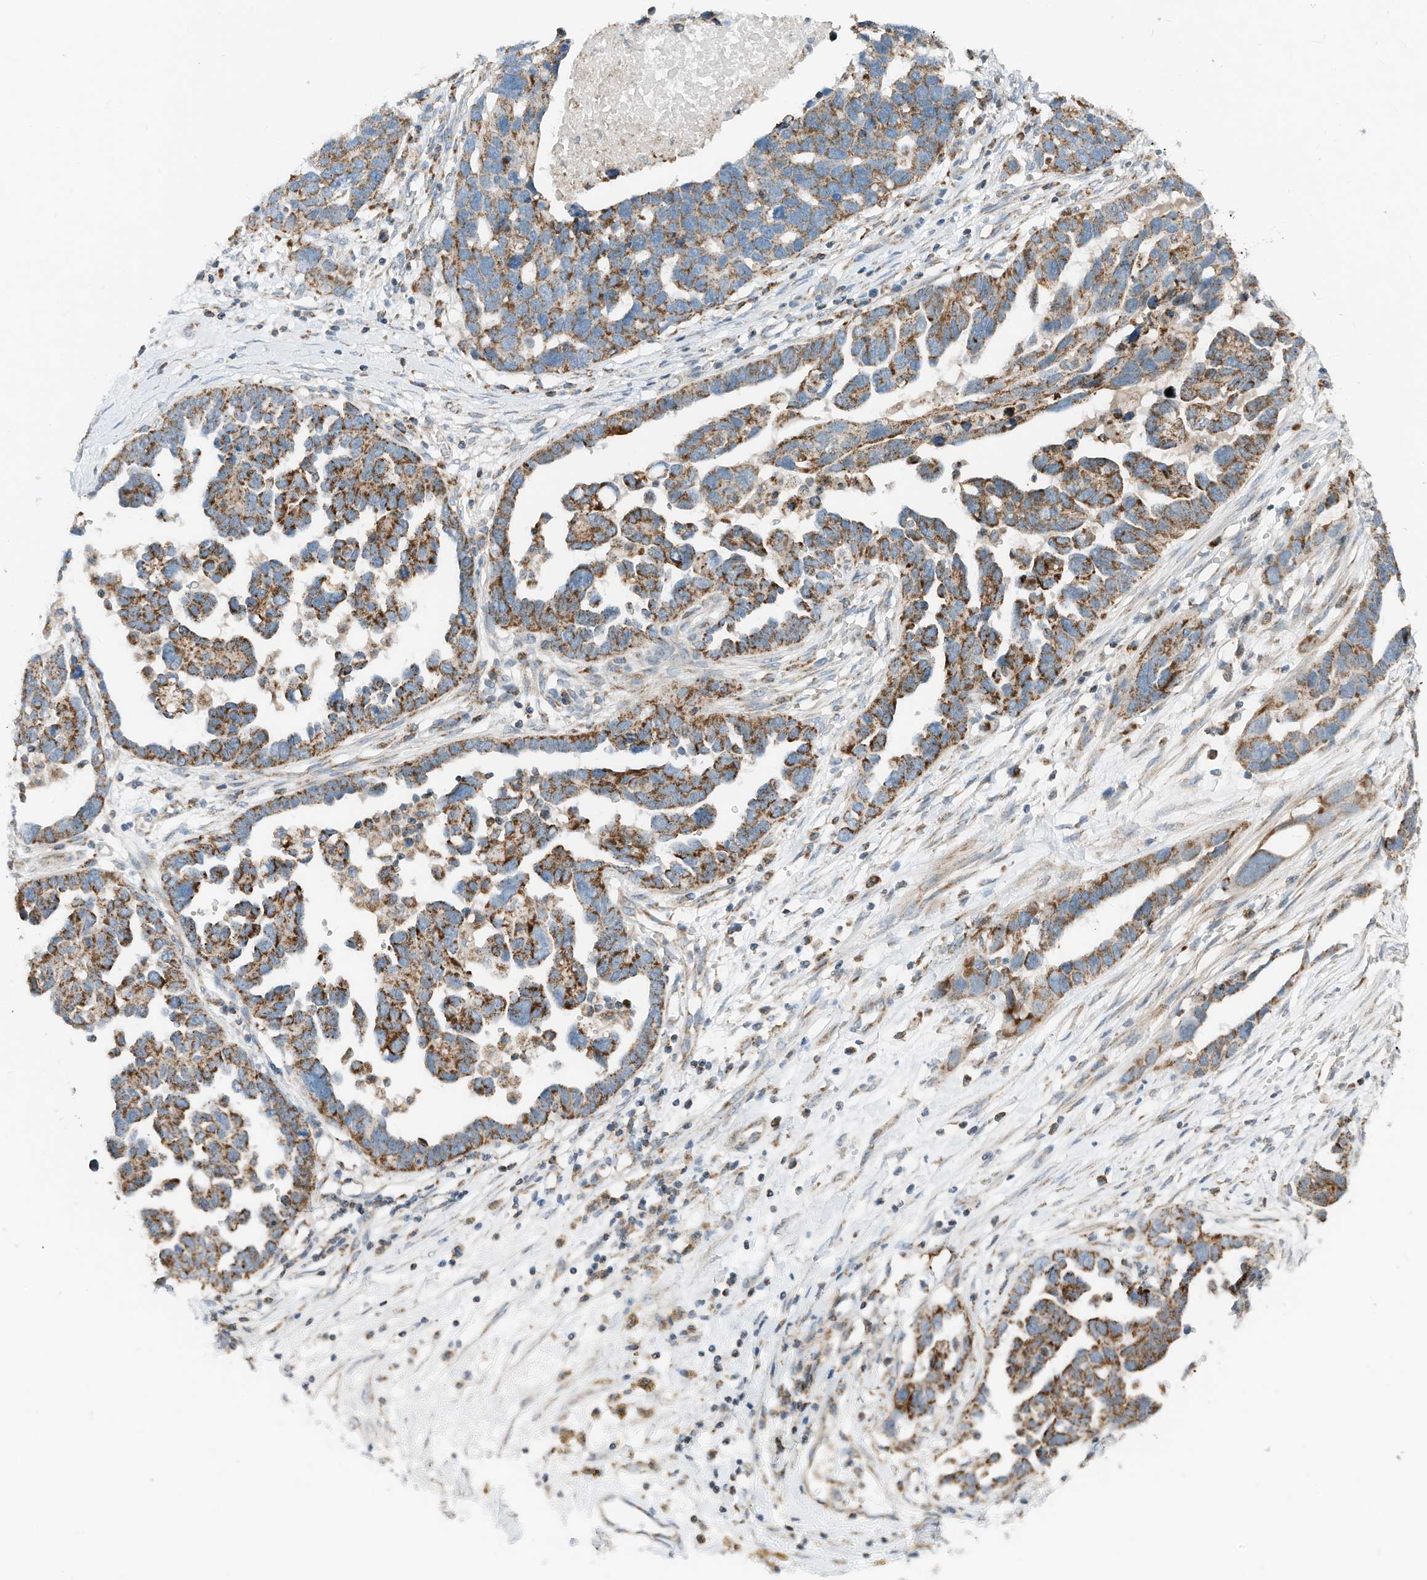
{"staining": {"intensity": "strong", "quantity": "25%-75%", "location": "cytoplasmic/membranous"}, "tissue": "ovarian cancer", "cell_type": "Tumor cells", "image_type": "cancer", "snomed": [{"axis": "morphology", "description": "Cystadenocarcinoma, serous, NOS"}, {"axis": "topography", "description": "Ovary"}], "caption": "Human ovarian cancer (serous cystadenocarcinoma) stained for a protein (brown) demonstrates strong cytoplasmic/membranous positive staining in approximately 25%-75% of tumor cells.", "gene": "RMND1", "patient": {"sex": "female", "age": 54}}